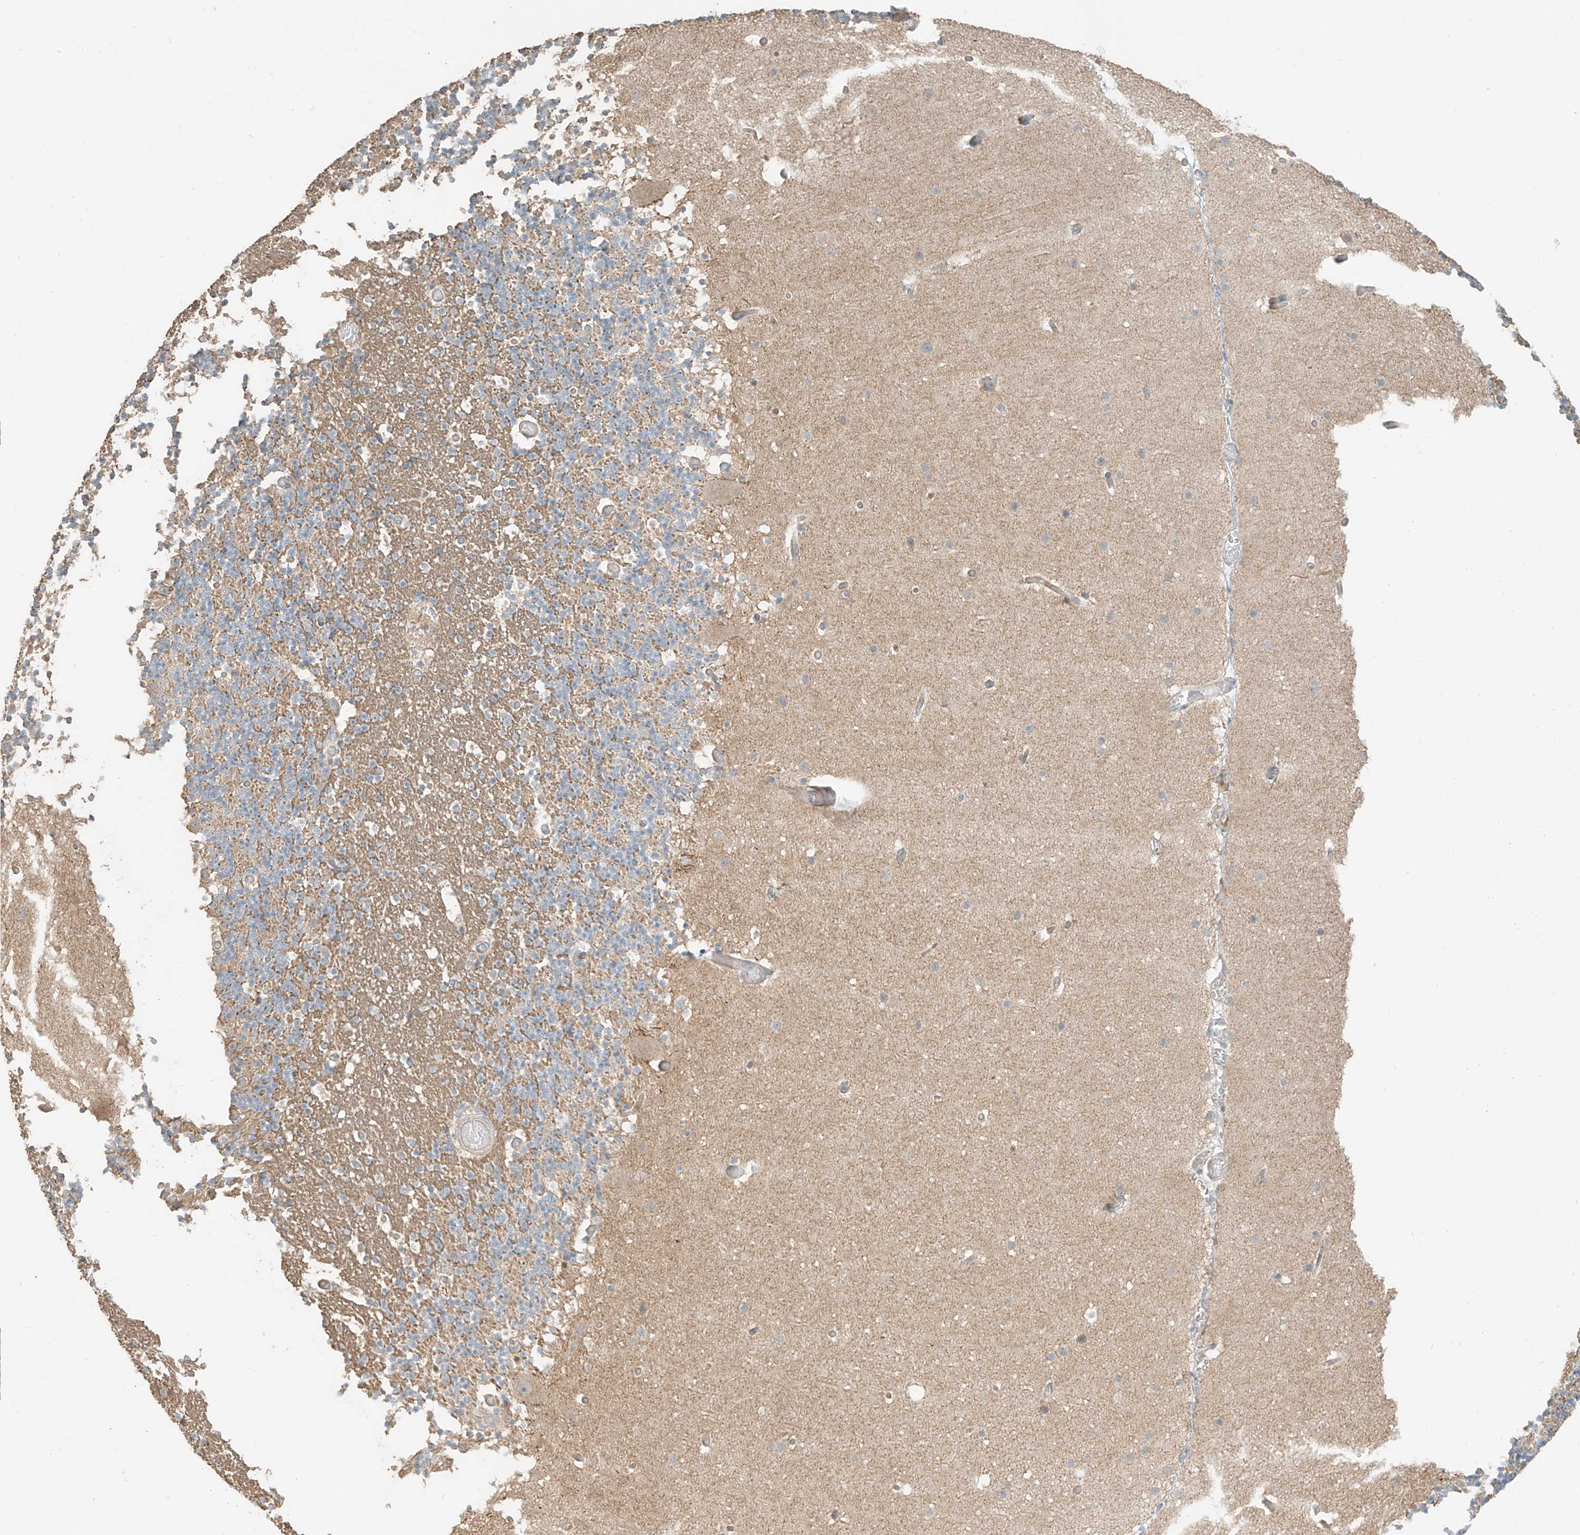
{"staining": {"intensity": "moderate", "quantity": "<25%", "location": "cytoplasmic/membranous"}, "tissue": "cerebellum", "cell_type": "Cells in granular layer", "image_type": "normal", "snomed": [{"axis": "morphology", "description": "Normal tissue, NOS"}, {"axis": "topography", "description": "Cerebellum"}], "caption": "High-power microscopy captured an IHC histopathology image of benign cerebellum, revealing moderate cytoplasmic/membranous staining in approximately <25% of cells in granular layer. (brown staining indicates protein expression, while blue staining denotes nuclei).", "gene": "RFTN2", "patient": {"sex": "male", "age": 57}}